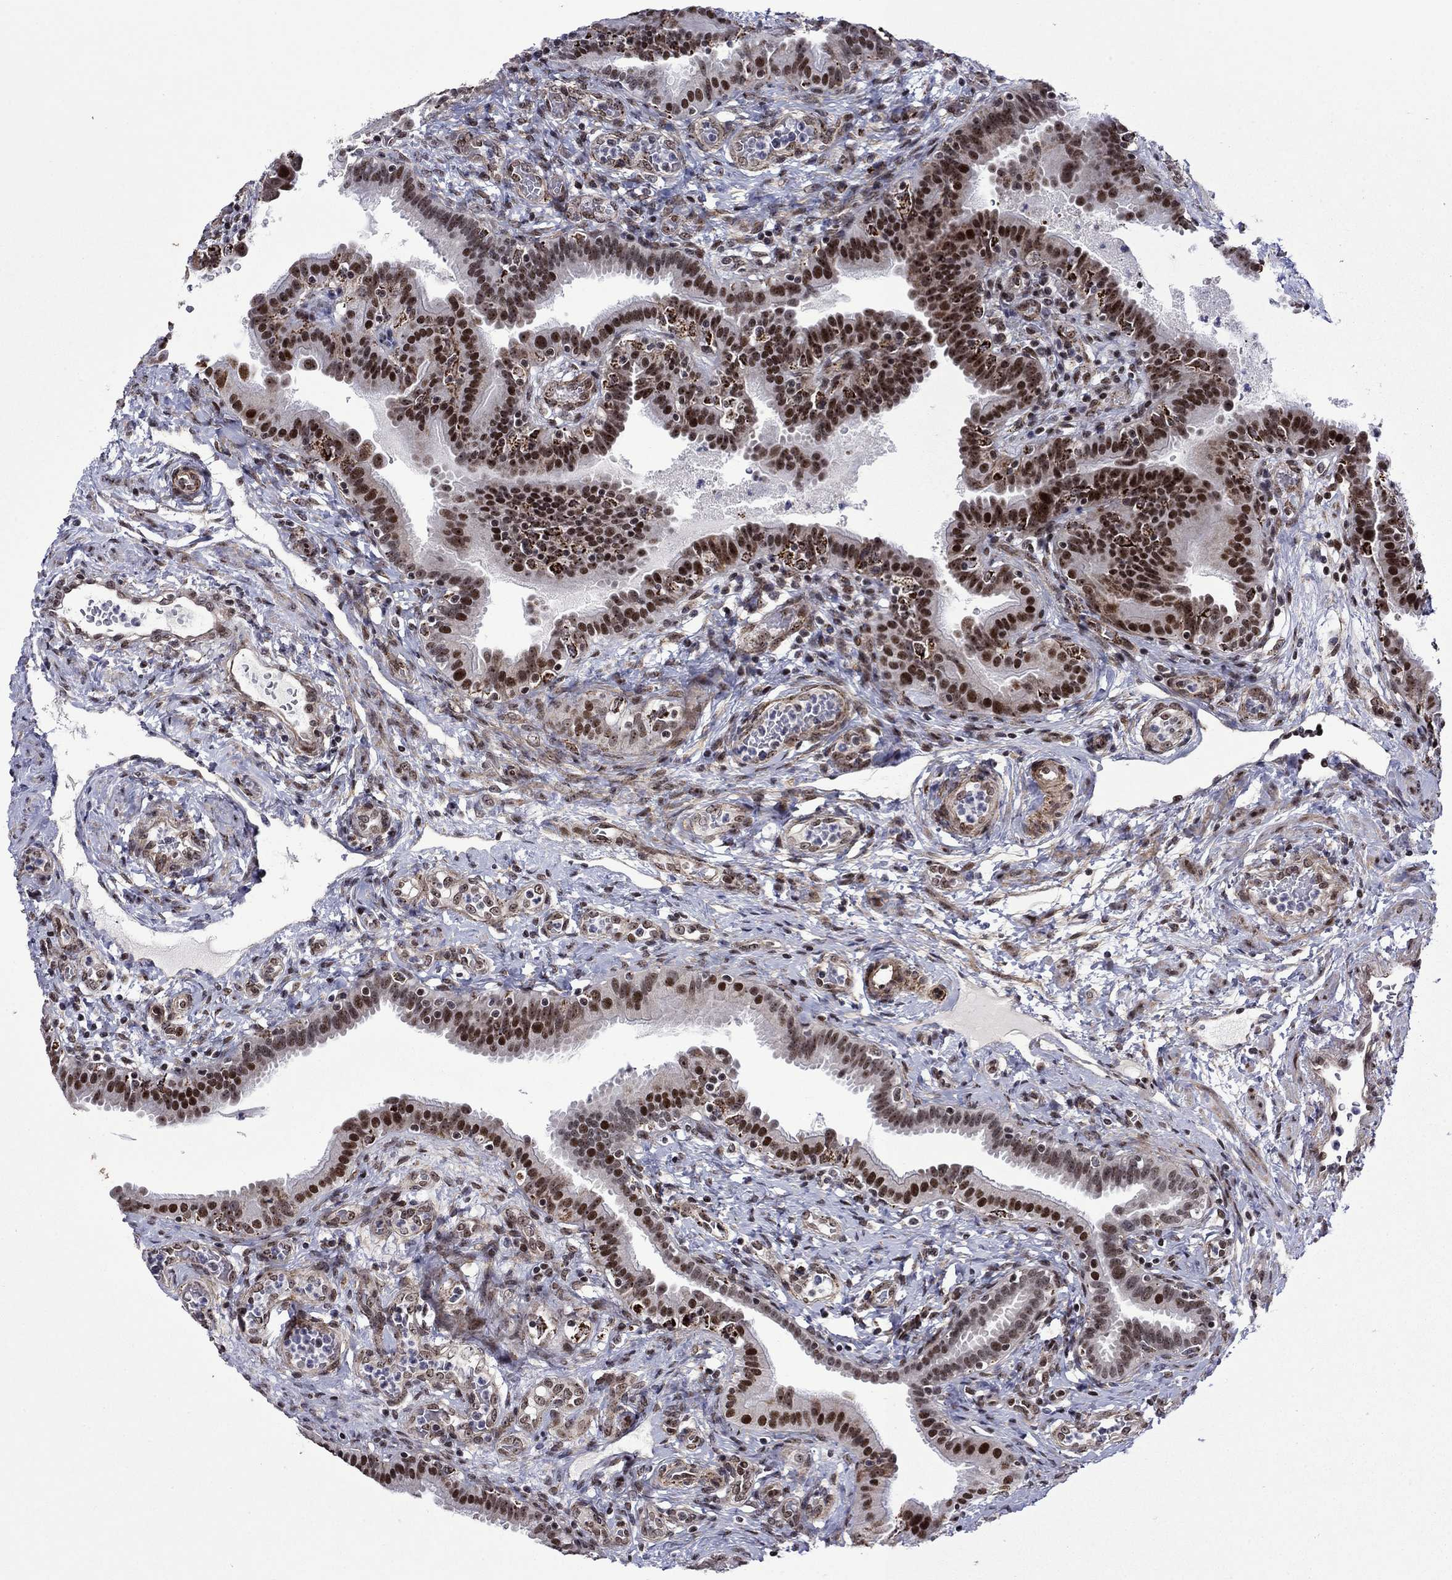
{"staining": {"intensity": "strong", "quantity": "25%-75%", "location": "nuclear"}, "tissue": "fallopian tube", "cell_type": "Glandular cells", "image_type": "normal", "snomed": [{"axis": "morphology", "description": "Normal tissue, NOS"}, {"axis": "topography", "description": "Fallopian tube"}, {"axis": "topography", "description": "Ovary"}], "caption": "Immunohistochemistry micrograph of normal human fallopian tube stained for a protein (brown), which demonstrates high levels of strong nuclear staining in about 25%-75% of glandular cells.", "gene": "SURF2", "patient": {"sex": "female", "age": 41}}